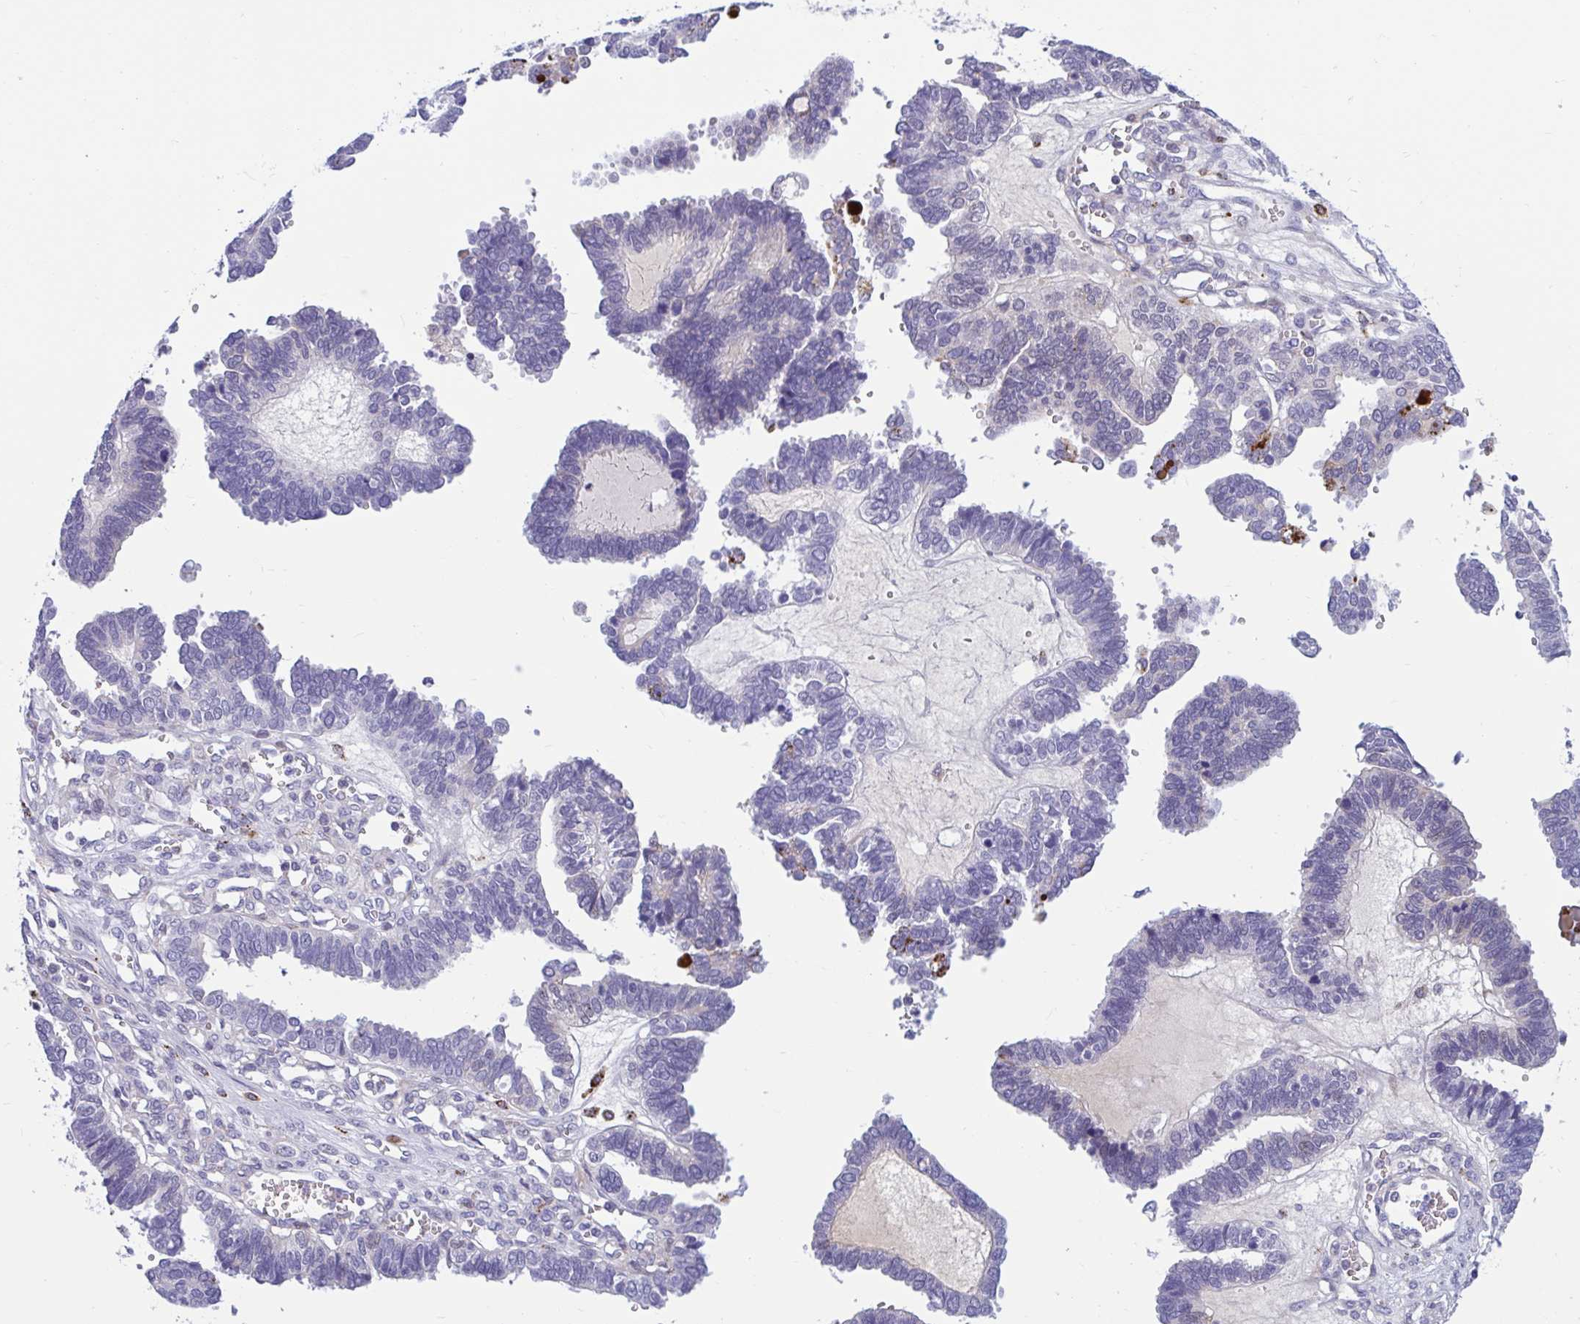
{"staining": {"intensity": "negative", "quantity": "none", "location": "none"}, "tissue": "ovarian cancer", "cell_type": "Tumor cells", "image_type": "cancer", "snomed": [{"axis": "morphology", "description": "Cystadenocarcinoma, serous, NOS"}, {"axis": "topography", "description": "Ovary"}], "caption": "High power microscopy histopathology image of an immunohistochemistry photomicrograph of ovarian cancer, revealing no significant staining in tumor cells.", "gene": "FAM219B", "patient": {"sex": "female", "age": 51}}